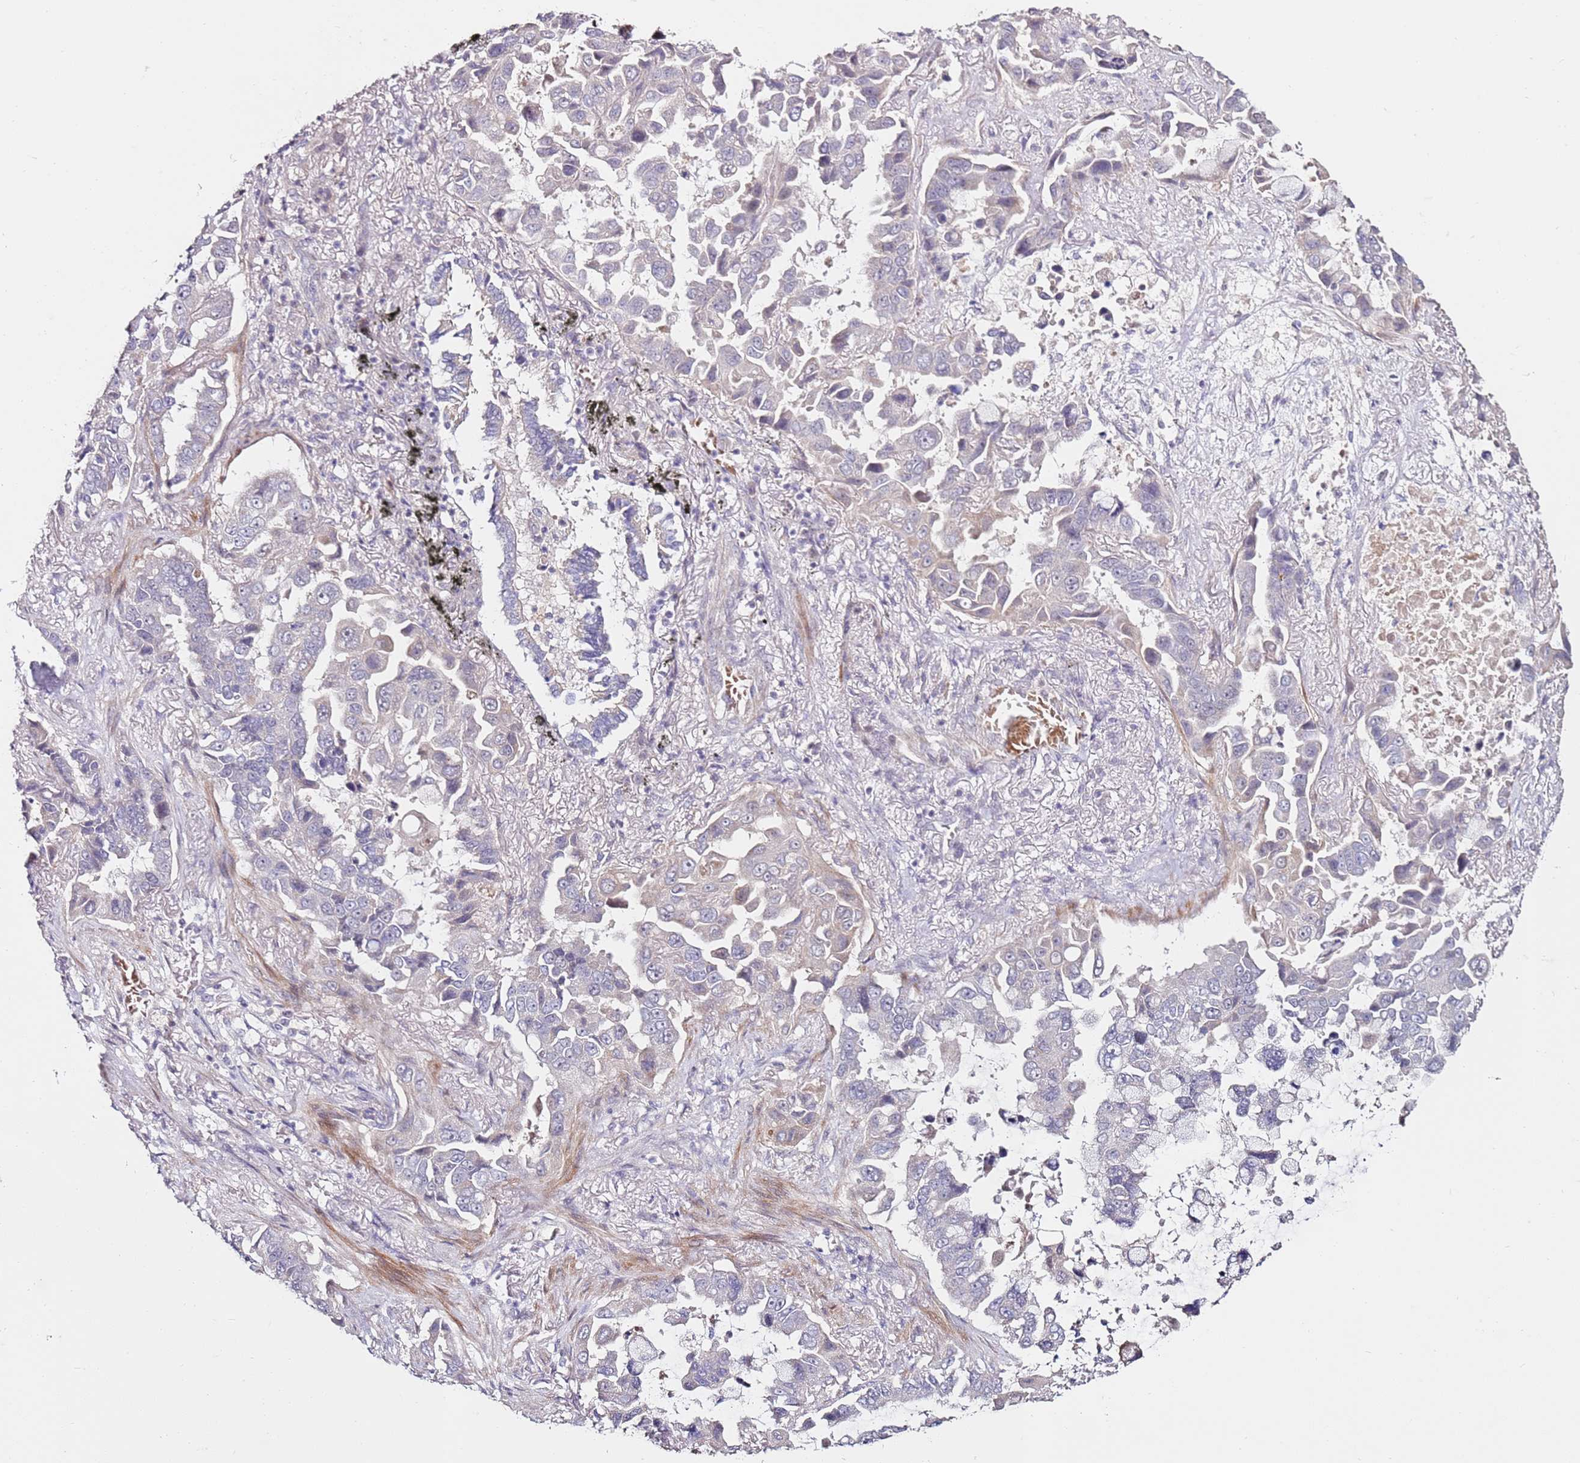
{"staining": {"intensity": "negative", "quantity": "none", "location": "none"}, "tissue": "lung cancer", "cell_type": "Tumor cells", "image_type": "cancer", "snomed": [{"axis": "morphology", "description": "Adenocarcinoma, NOS"}, {"axis": "topography", "description": "Lung"}], "caption": "Photomicrograph shows no protein staining in tumor cells of adenocarcinoma (lung) tissue.", "gene": "RARS2", "patient": {"sex": "male", "age": 64}}